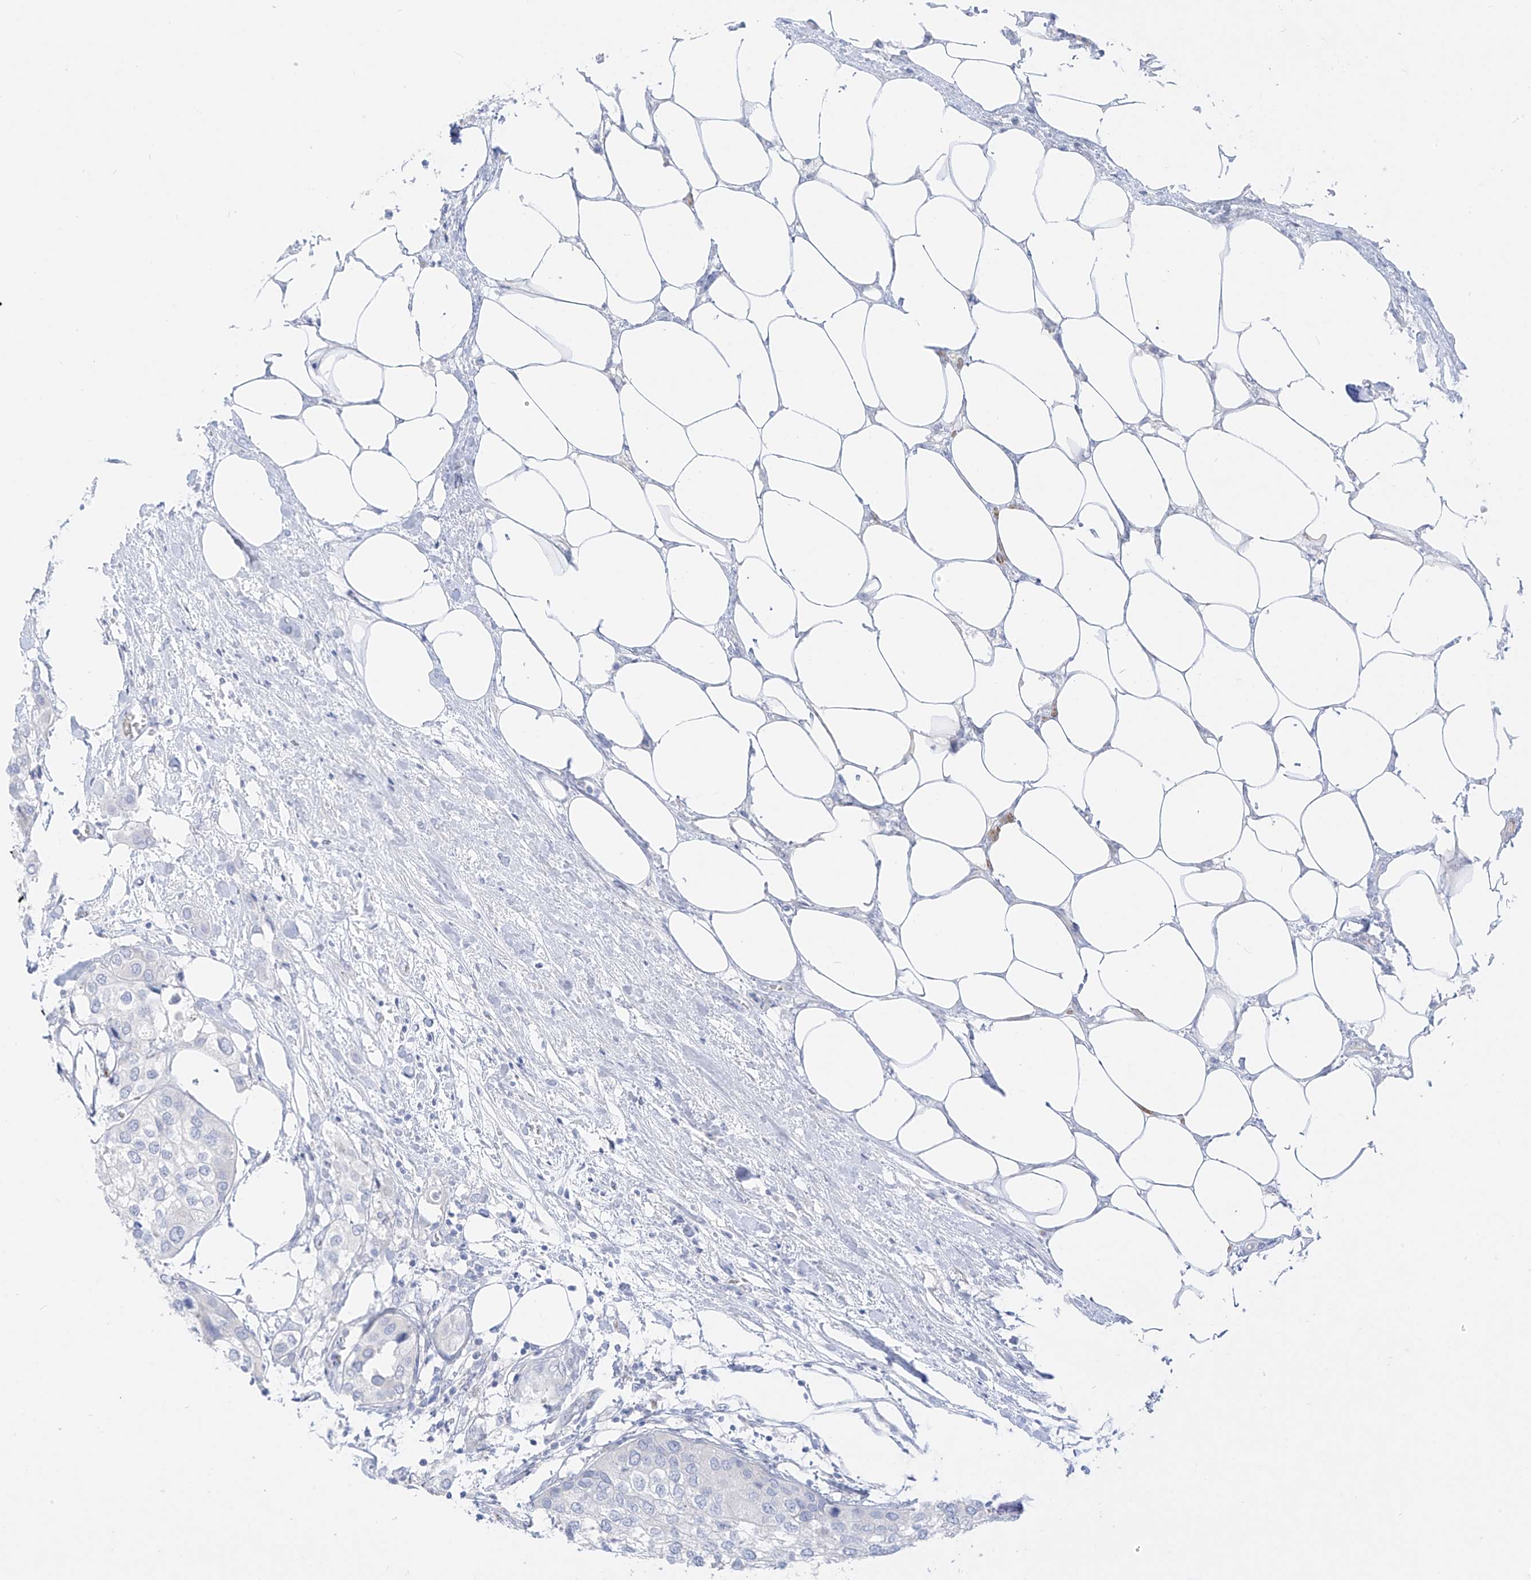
{"staining": {"intensity": "negative", "quantity": "none", "location": "none"}, "tissue": "urothelial cancer", "cell_type": "Tumor cells", "image_type": "cancer", "snomed": [{"axis": "morphology", "description": "Urothelial carcinoma, High grade"}, {"axis": "topography", "description": "Urinary bladder"}], "caption": "An IHC image of urothelial carcinoma (high-grade) is shown. There is no staining in tumor cells of urothelial carcinoma (high-grade).", "gene": "ST3GAL5", "patient": {"sex": "male", "age": 64}}